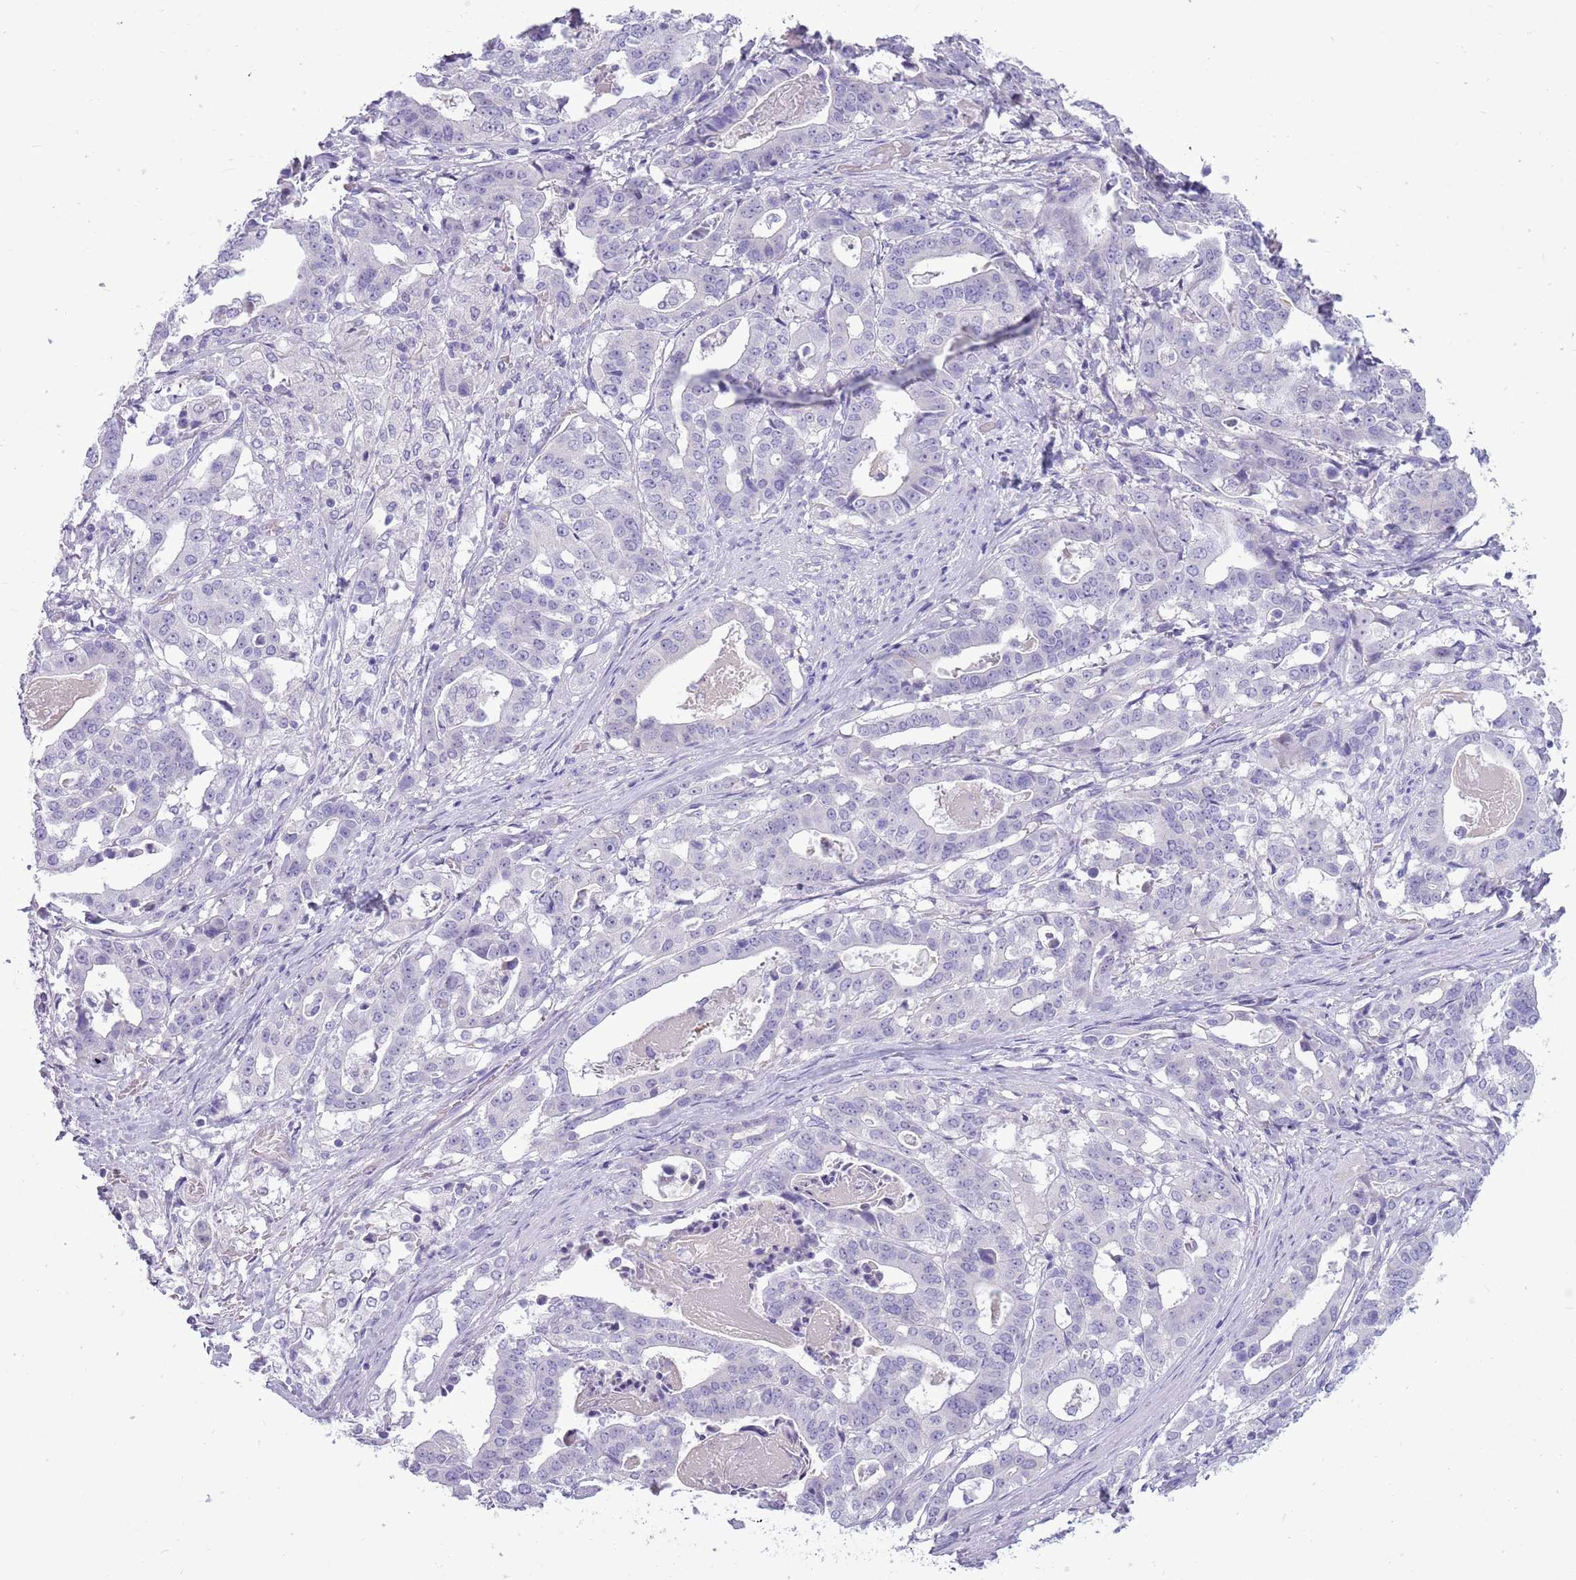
{"staining": {"intensity": "negative", "quantity": "none", "location": "none"}, "tissue": "stomach cancer", "cell_type": "Tumor cells", "image_type": "cancer", "snomed": [{"axis": "morphology", "description": "Adenocarcinoma, NOS"}, {"axis": "topography", "description": "Stomach"}], "caption": "Stomach cancer was stained to show a protein in brown. There is no significant positivity in tumor cells.", "gene": "ZNF425", "patient": {"sex": "male", "age": 48}}